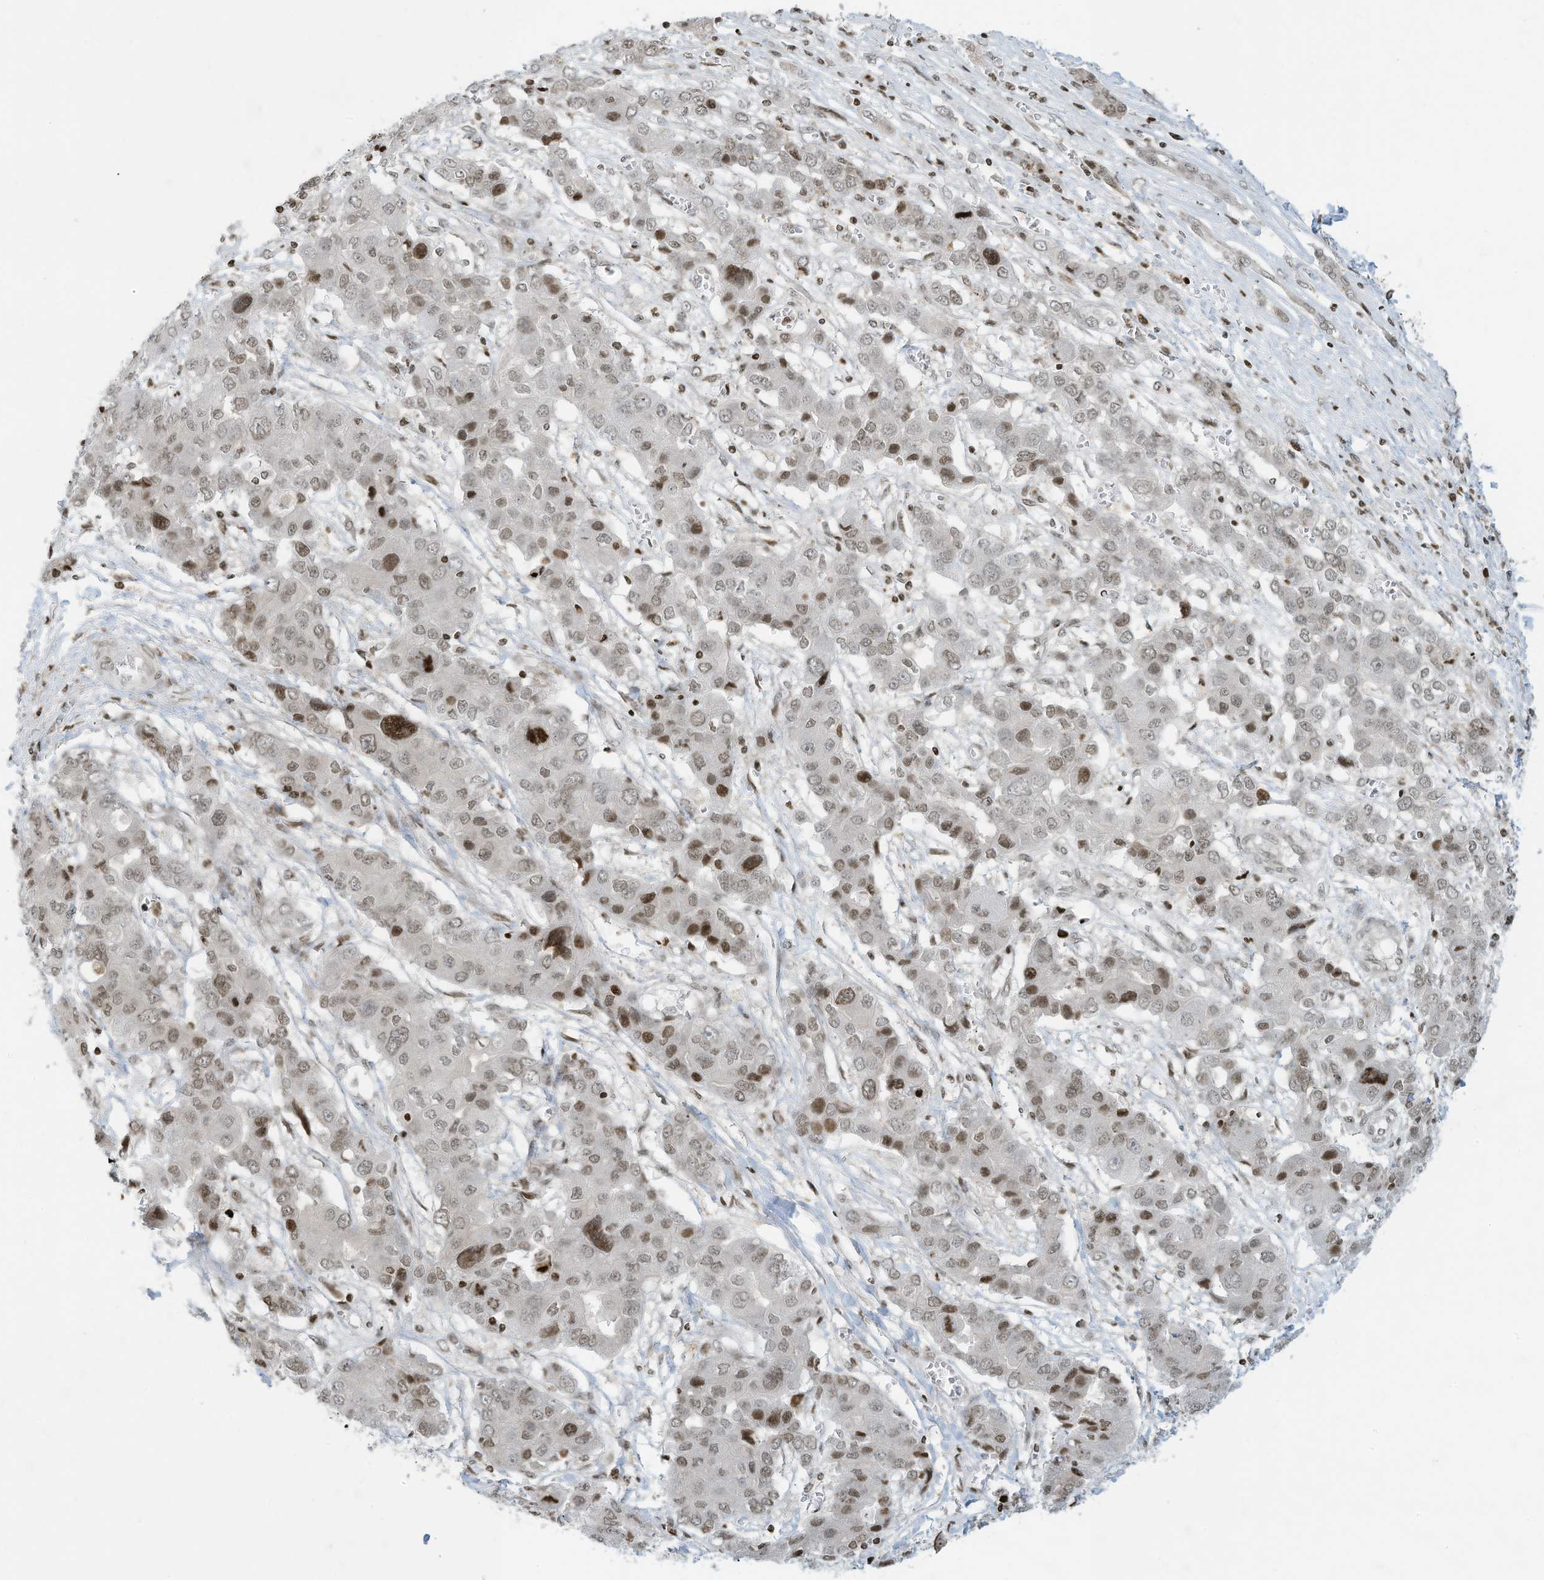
{"staining": {"intensity": "moderate", "quantity": "25%-75%", "location": "nuclear"}, "tissue": "liver cancer", "cell_type": "Tumor cells", "image_type": "cancer", "snomed": [{"axis": "morphology", "description": "Cholangiocarcinoma"}, {"axis": "topography", "description": "Liver"}], "caption": "The immunohistochemical stain labels moderate nuclear positivity in tumor cells of cholangiocarcinoma (liver) tissue. The protein of interest is stained brown, and the nuclei are stained in blue (DAB IHC with brightfield microscopy, high magnification).", "gene": "ADI1", "patient": {"sex": "male", "age": 67}}